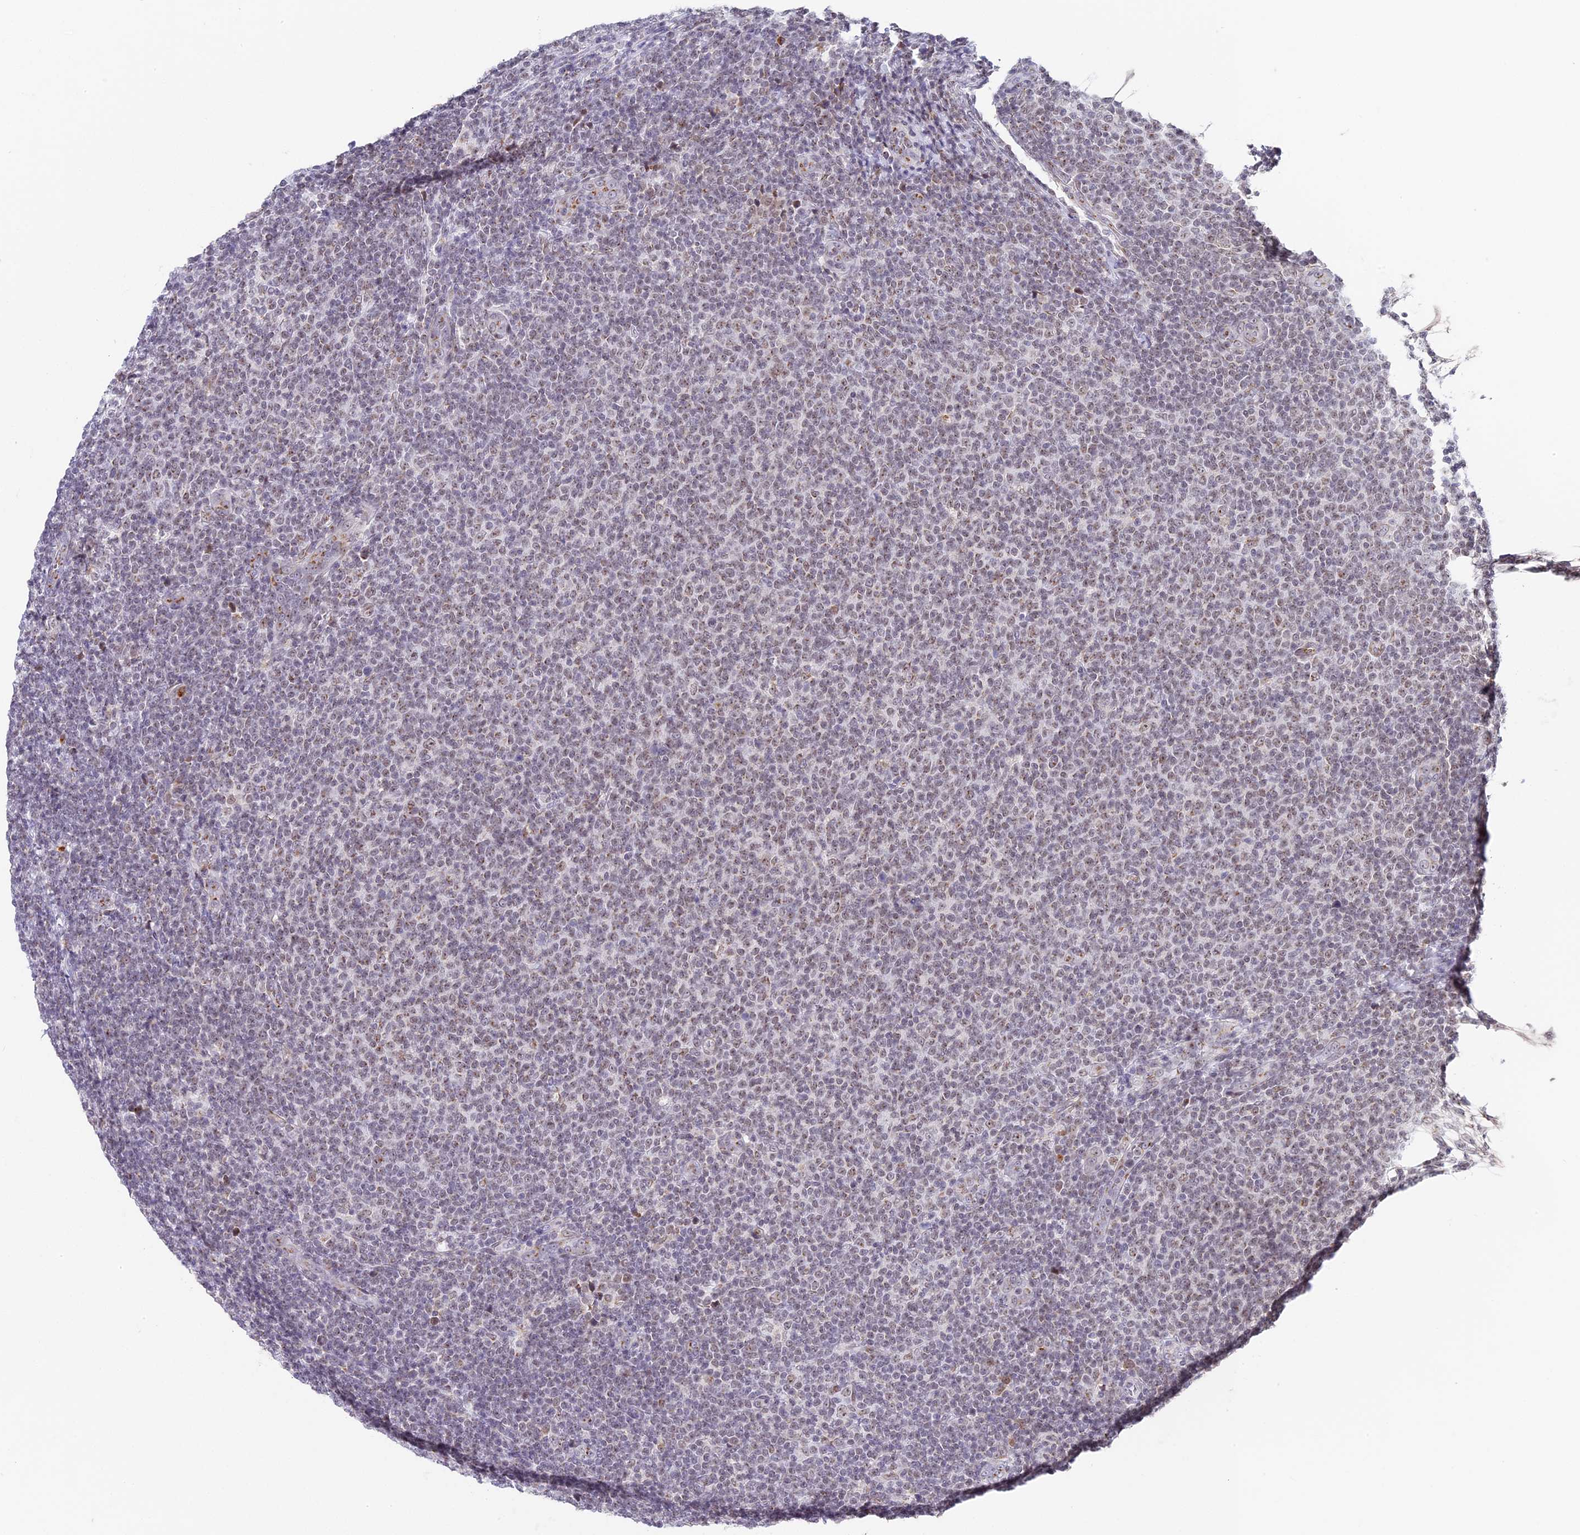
{"staining": {"intensity": "weak", "quantity": "25%-75%", "location": "nuclear"}, "tissue": "lymphoma", "cell_type": "Tumor cells", "image_type": "cancer", "snomed": [{"axis": "morphology", "description": "Malignant lymphoma, non-Hodgkin's type, Low grade"}, {"axis": "topography", "description": "Lymph node"}], "caption": "A high-resolution image shows IHC staining of lymphoma, which demonstrates weak nuclear expression in approximately 25%-75% of tumor cells.", "gene": "HEATR5B", "patient": {"sex": "male", "age": 66}}